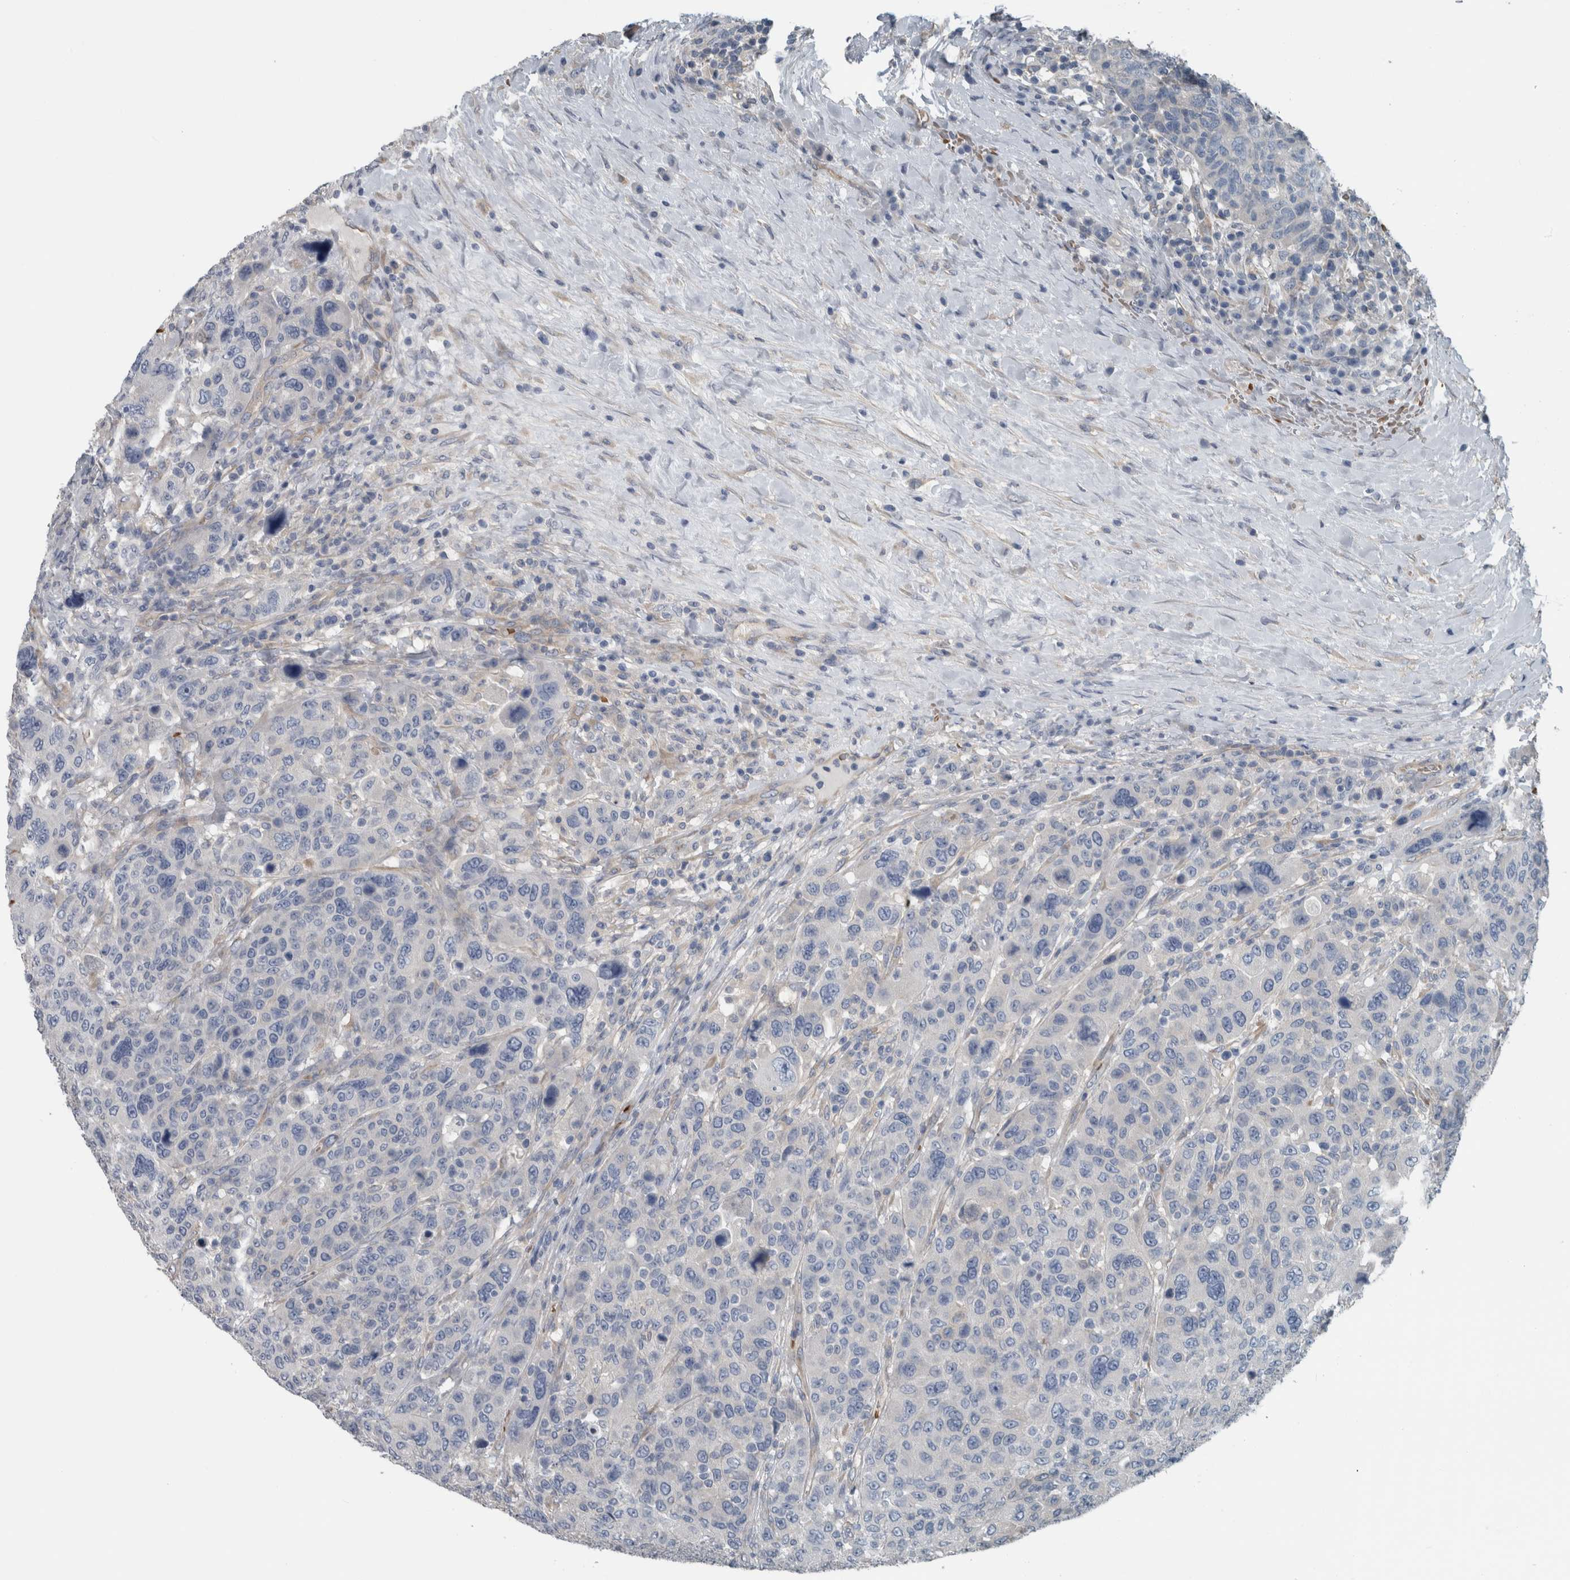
{"staining": {"intensity": "negative", "quantity": "none", "location": "none"}, "tissue": "breast cancer", "cell_type": "Tumor cells", "image_type": "cancer", "snomed": [{"axis": "morphology", "description": "Duct carcinoma"}, {"axis": "topography", "description": "Breast"}], "caption": "IHC image of neoplastic tissue: invasive ductal carcinoma (breast) stained with DAB exhibits no significant protein positivity in tumor cells.", "gene": "SH3GL2", "patient": {"sex": "female", "age": 37}}